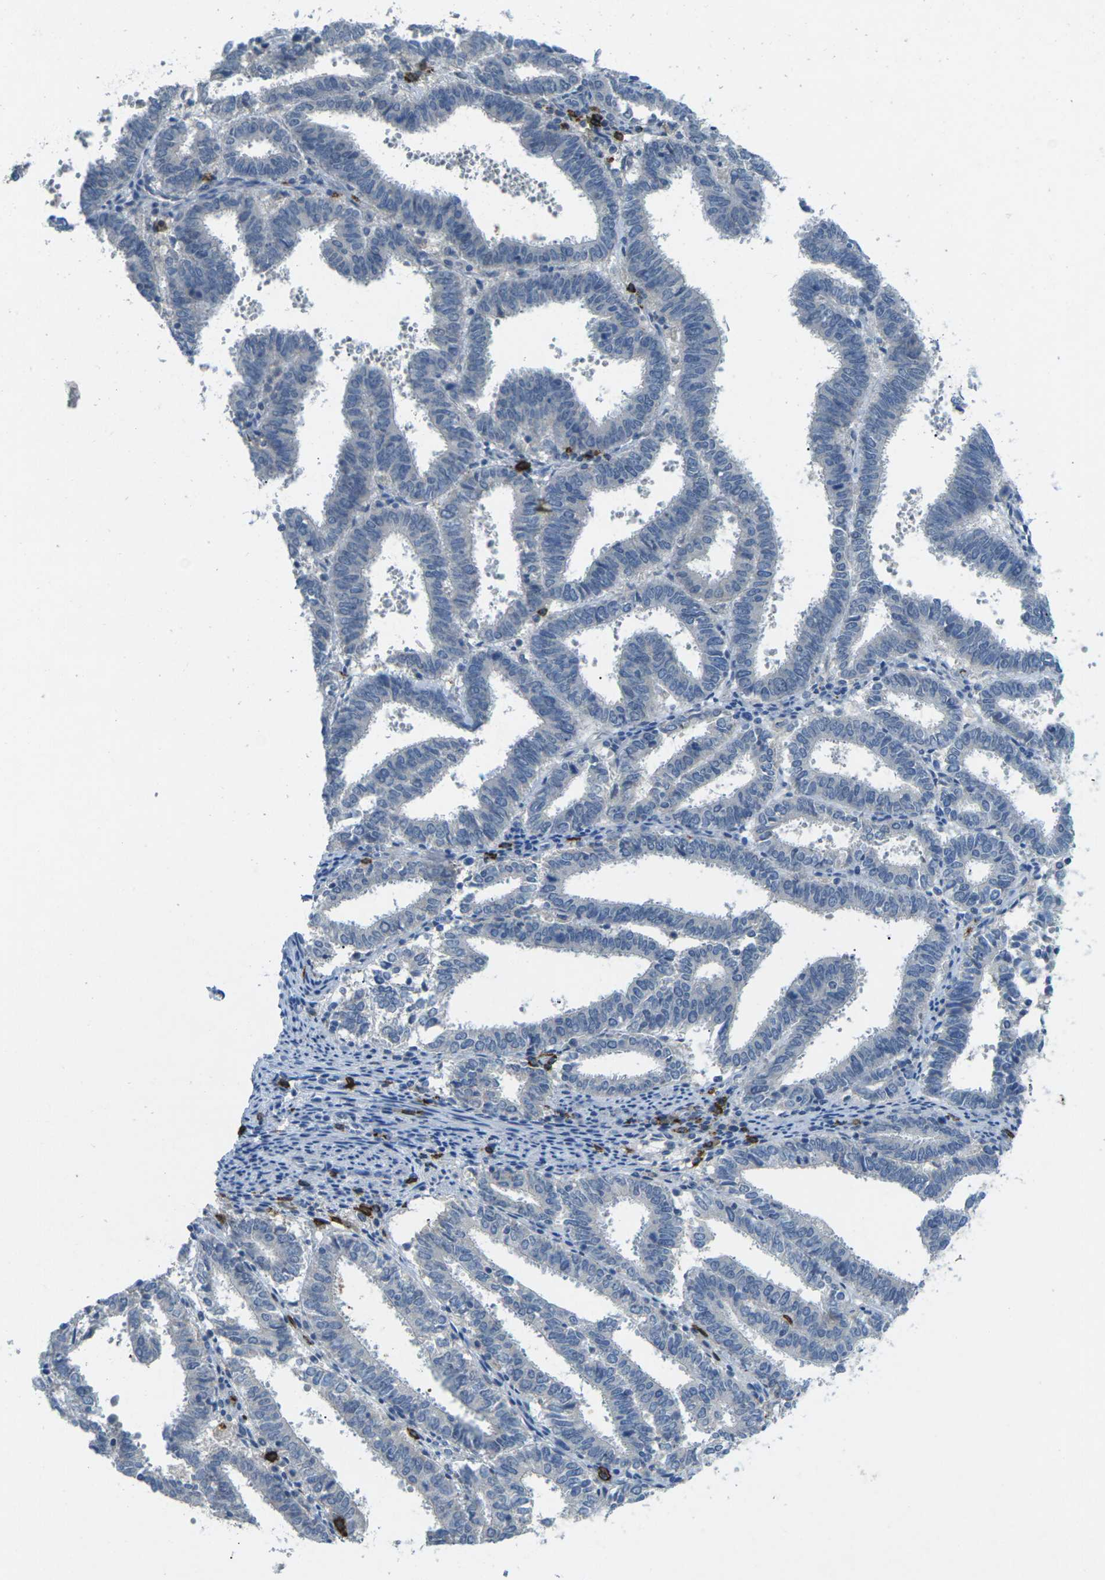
{"staining": {"intensity": "negative", "quantity": "none", "location": "none"}, "tissue": "endometrial cancer", "cell_type": "Tumor cells", "image_type": "cancer", "snomed": [{"axis": "morphology", "description": "Adenocarcinoma, NOS"}, {"axis": "topography", "description": "Uterus"}], "caption": "Immunohistochemistry of human endometrial cancer demonstrates no positivity in tumor cells. (DAB (3,3'-diaminobenzidine) immunohistochemistry (IHC) visualized using brightfield microscopy, high magnification).", "gene": "CD19", "patient": {"sex": "female", "age": 83}}